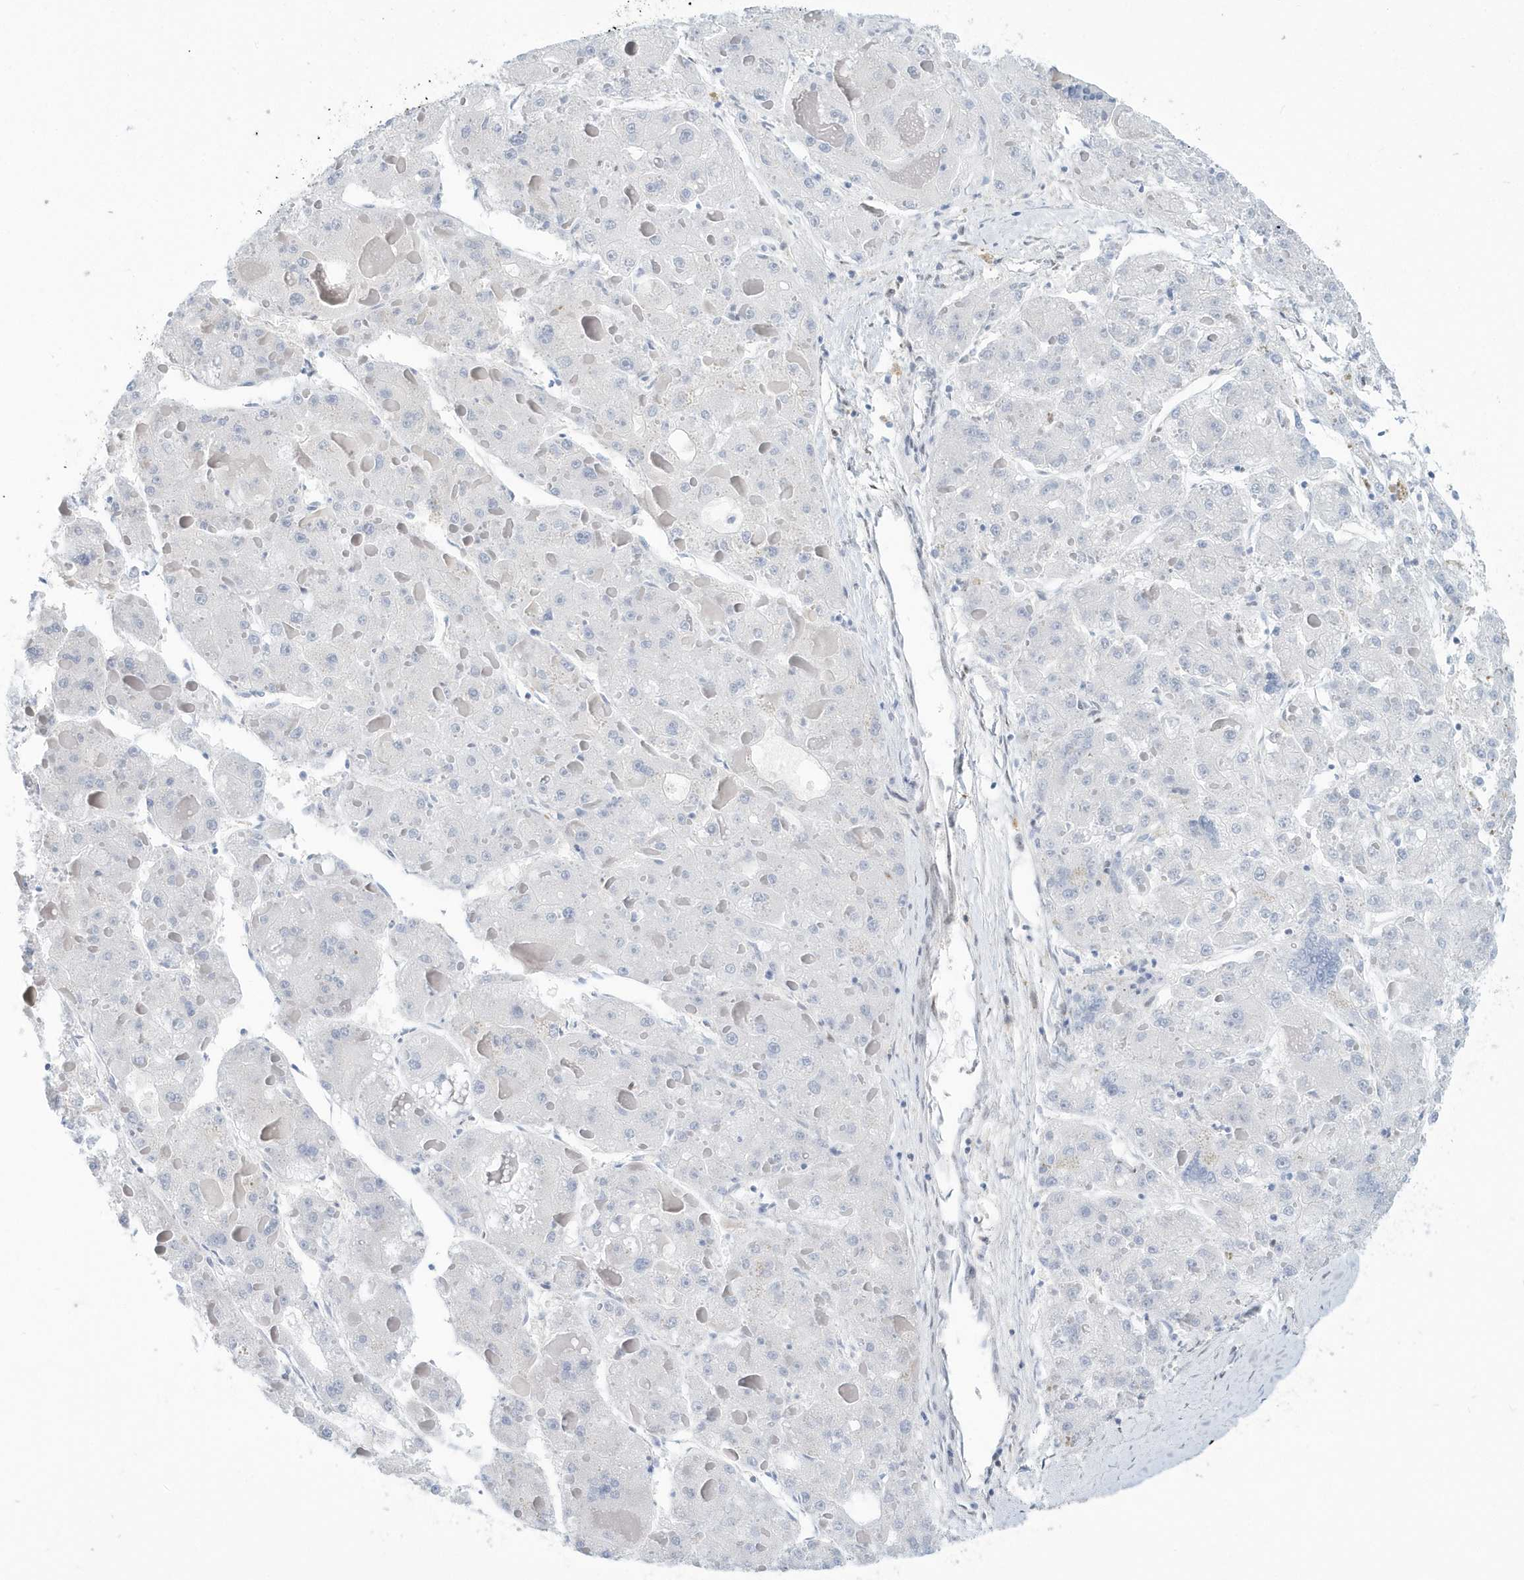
{"staining": {"intensity": "negative", "quantity": "none", "location": "none"}, "tissue": "liver cancer", "cell_type": "Tumor cells", "image_type": "cancer", "snomed": [{"axis": "morphology", "description": "Carcinoma, Hepatocellular, NOS"}, {"axis": "topography", "description": "Liver"}], "caption": "Liver hepatocellular carcinoma was stained to show a protein in brown. There is no significant expression in tumor cells. (DAB immunohistochemistry, high magnification).", "gene": "MACROH2A2", "patient": {"sex": "female", "age": 73}}